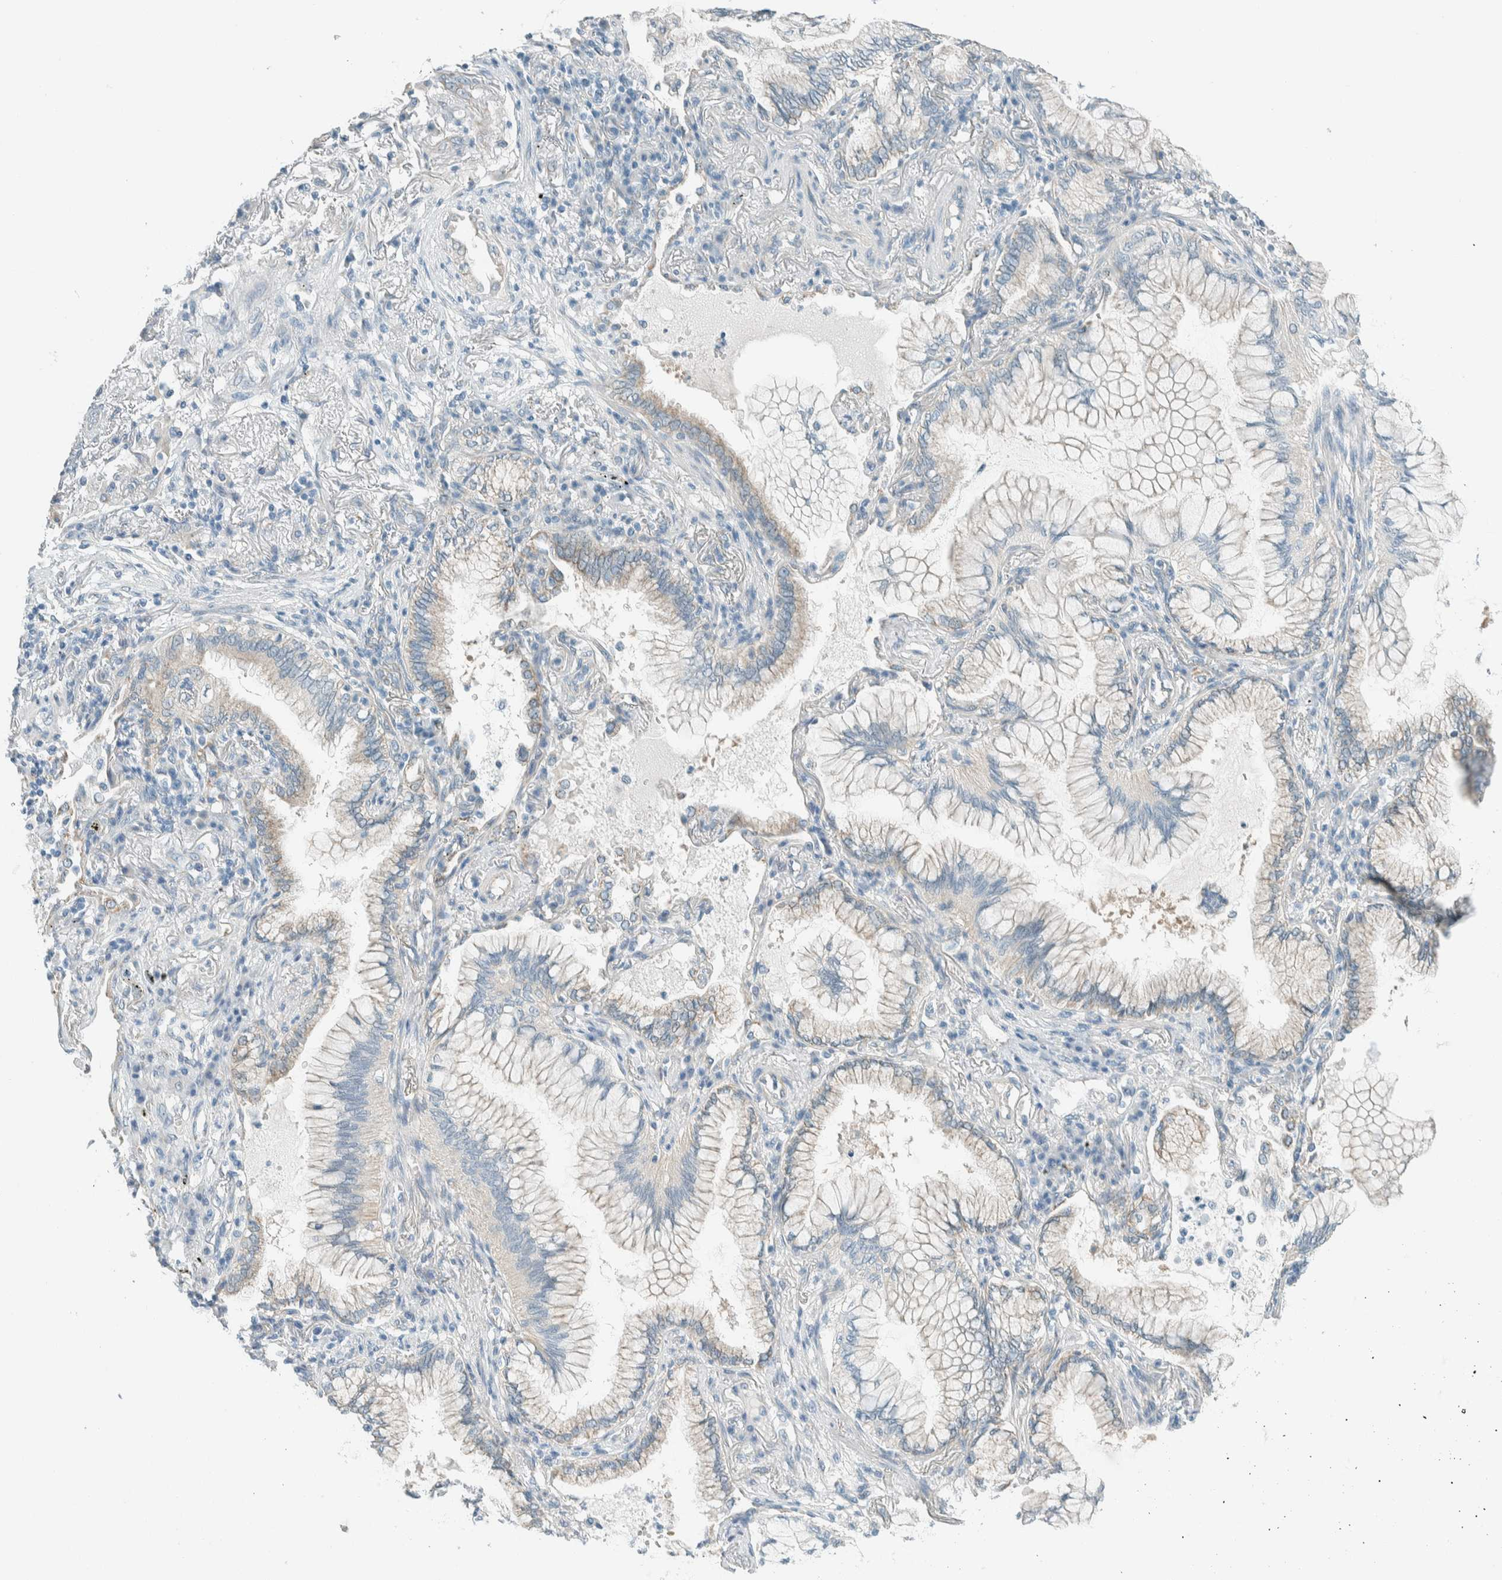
{"staining": {"intensity": "negative", "quantity": "none", "location": "none"}, "tissue": "lung cancer", "cell_type": "Tumor cells", "image_type": "cancer", "snomed": [{"axis": "morphology", "description": "Adenocarcinoma, NOS"}, {"axis": "topography", "description": "Lung"}], "caption": "The immunohistochemistry (IHC) photomicrograph has no significant staining in tumor cells of lung adenocarcinoma tissue. The staining was performed using DAB to visualize the protein expression in brown, while the nuclei were stained in blue with hematoxylin (Magnification: 20x).", "gene": "ALDH7A1", "patient": {"sex": "female", "age": 70}}